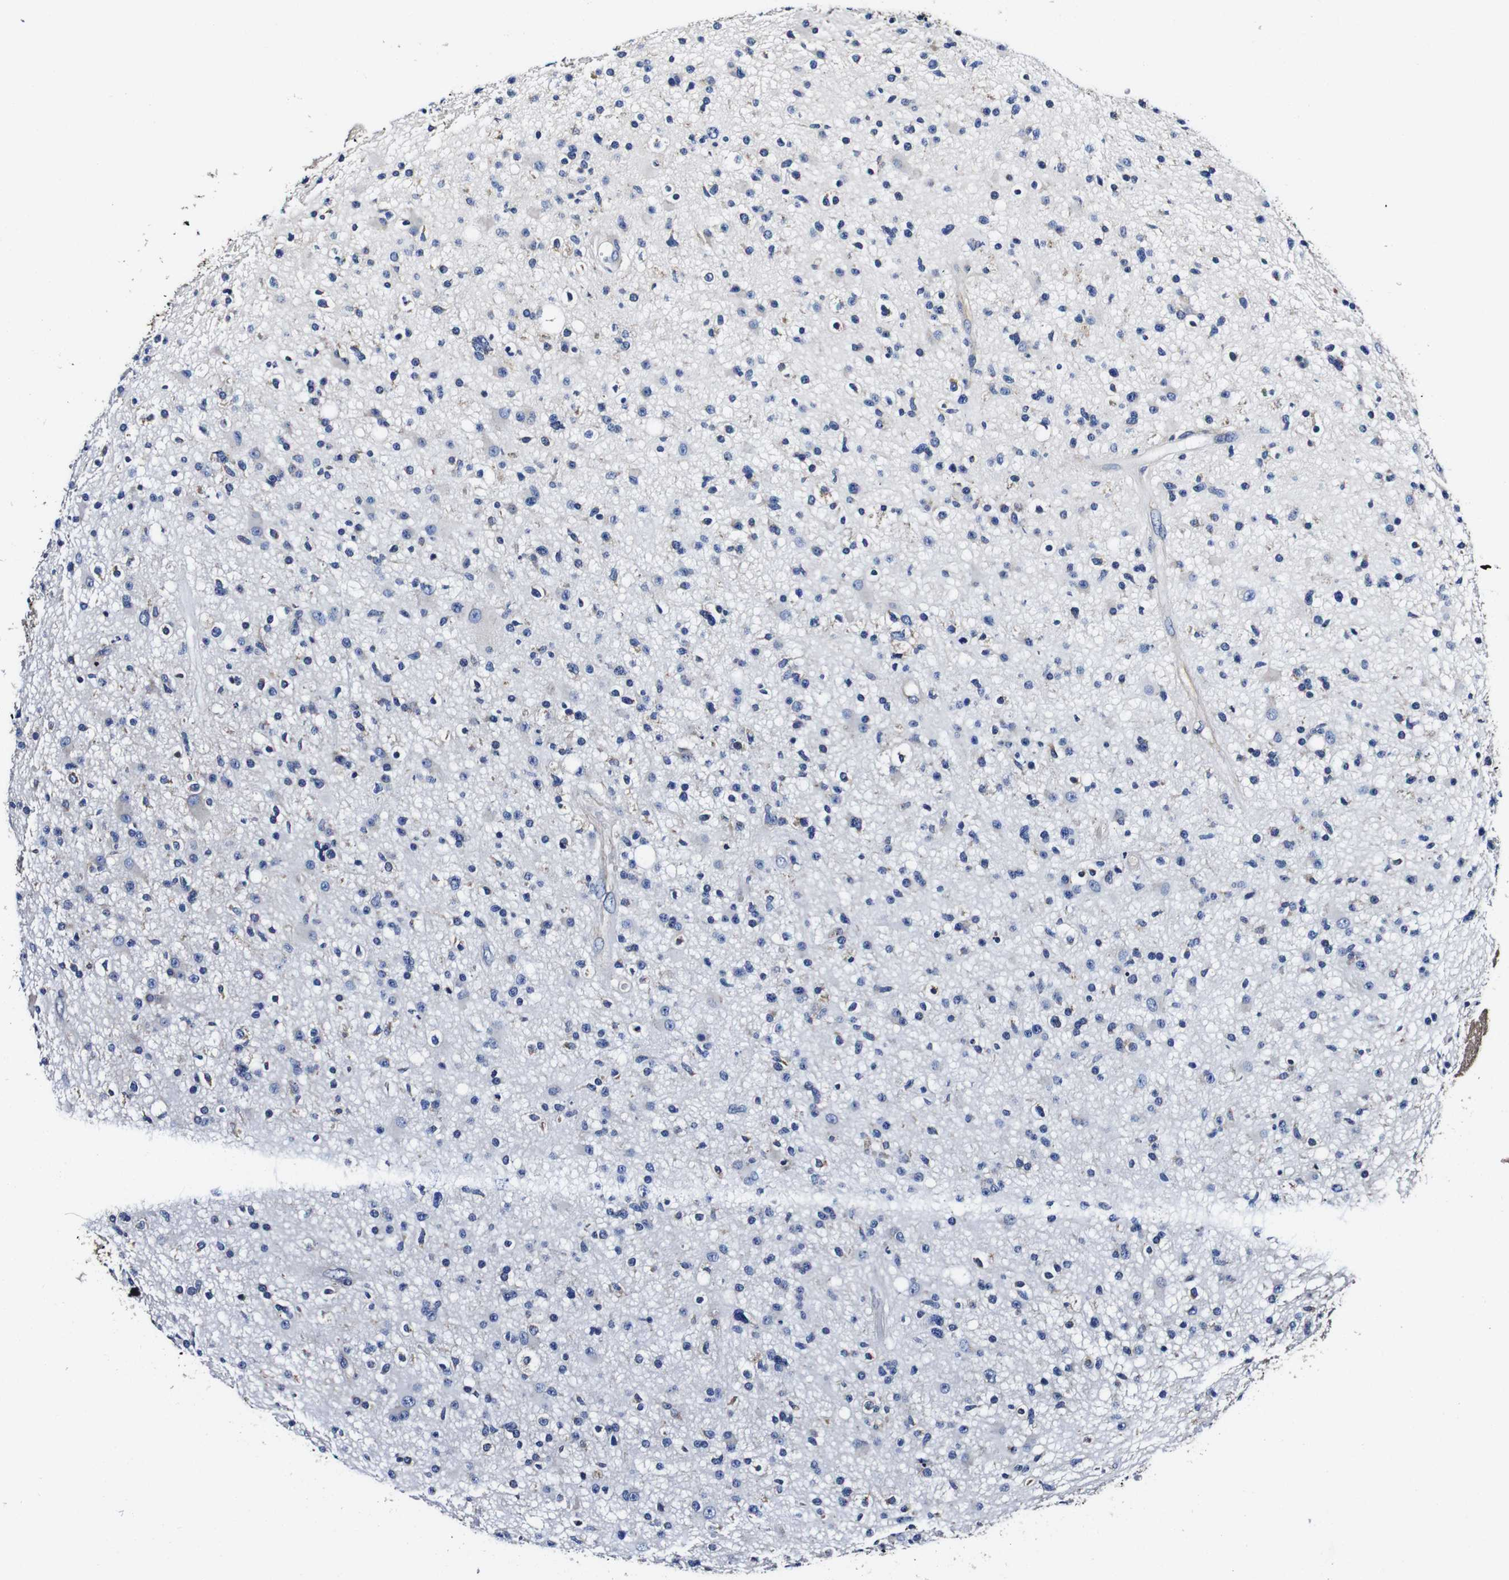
{"staining": {"intensity": "negative", "quantity": "none", "location": "none"}, "tissue": "glioma", "cell_type": "Tumor cells", "image_type": "cancer", "snomed": [{"axis": "morphology", "description": "Glioma, malignant, High grade"}, {"axis": "topography", "description": "Brain"}], "caption": "A histopathology image of malignant glioma (high-grade) stained for a protein displays no brown staining in tumor cells.", "gene": "PDCD6IP", "patient": {"sex": "male", "age": 33}}